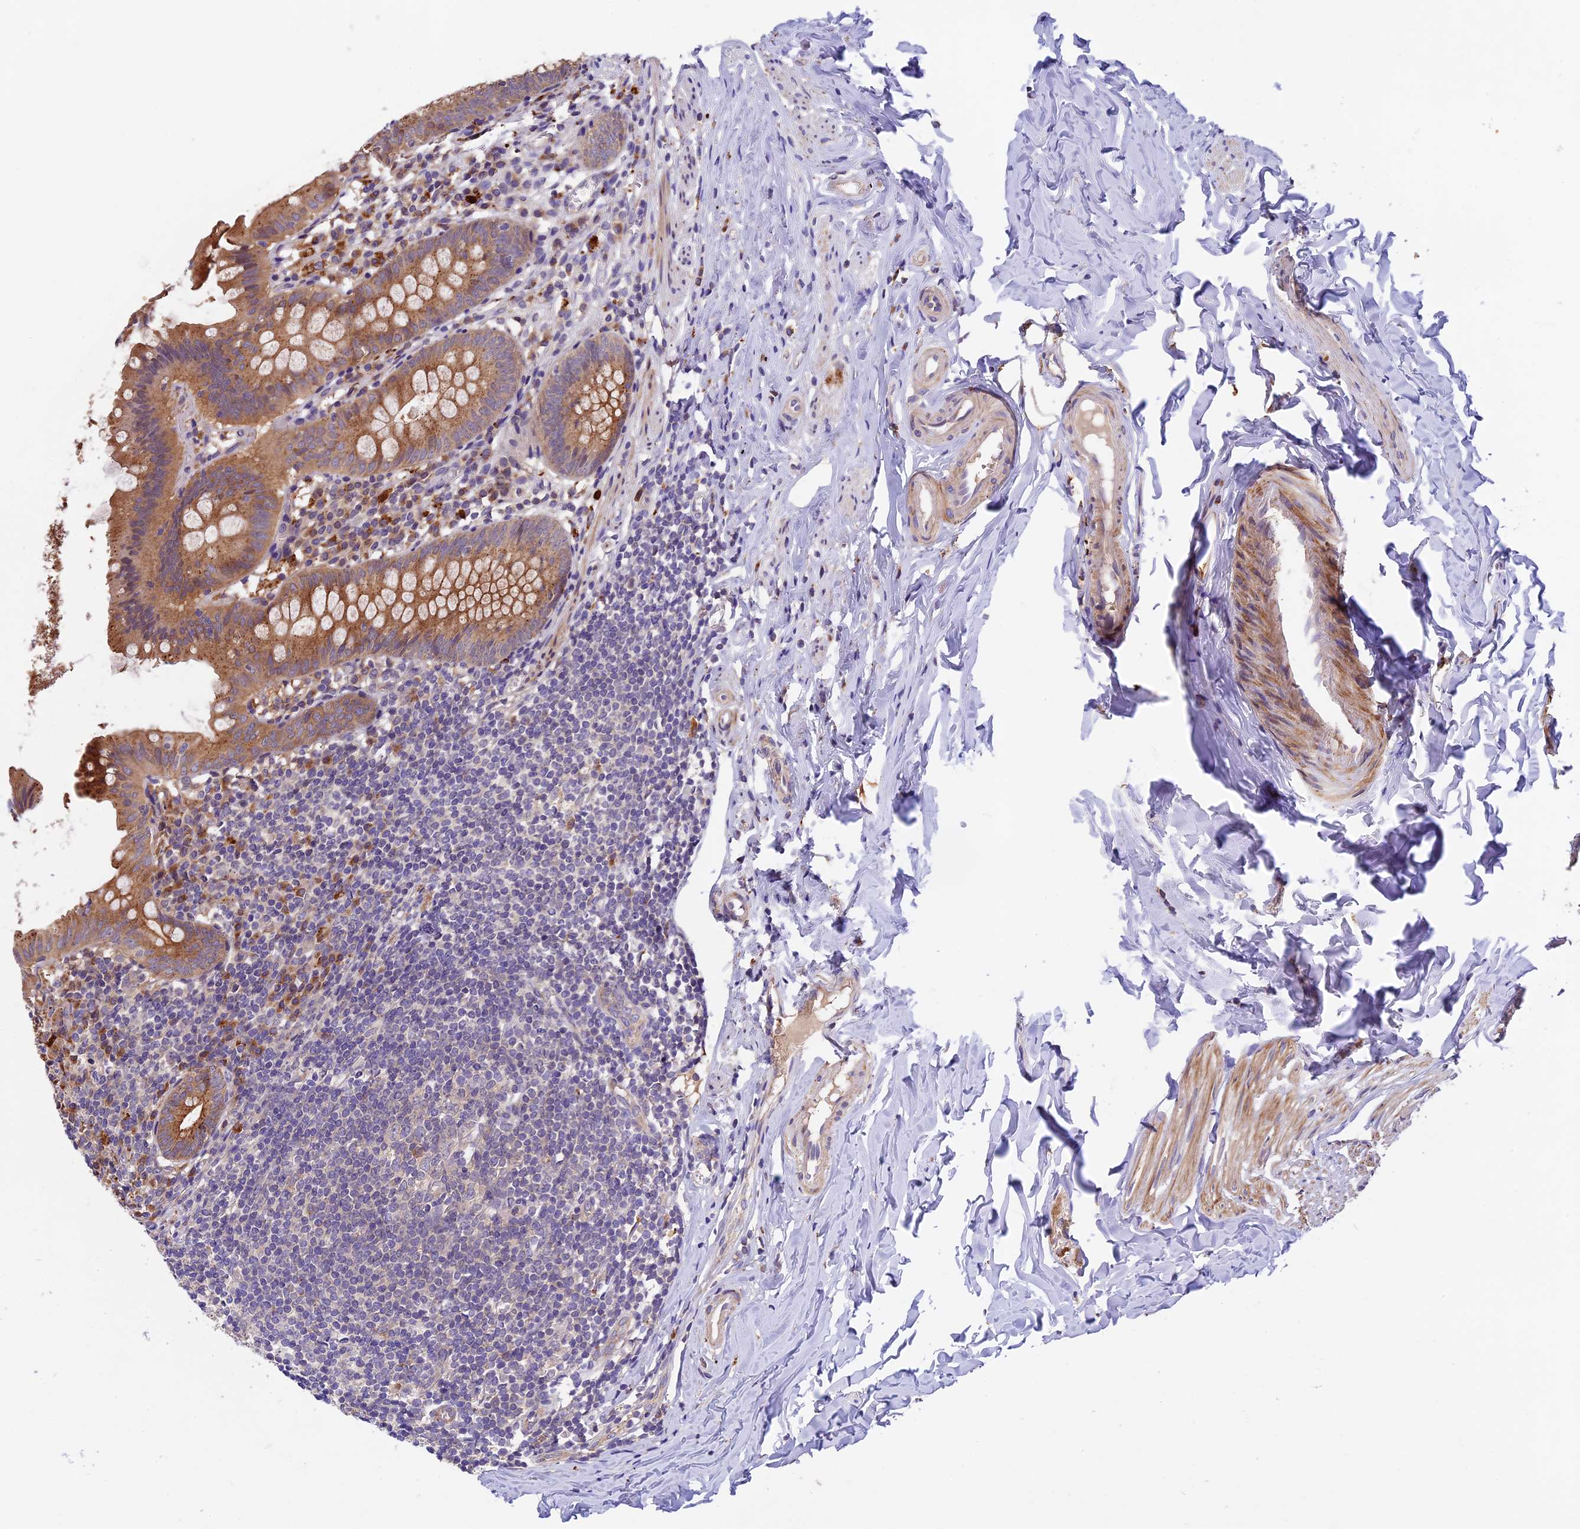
{"staining": {"intensity": "moderate", "quantity": ">75%", "location": "cytoplasmic/membranous"}, "tissue": "appendix", "cell_type": "Glandular cells", "image_type": "normal", "snomed": [{"axis": "morphology", "description": "Normal tissue, NOS"}, {"axis": "topography", "description": "Appendix"}], "caption": "This is a photomicrograph of immunohistochemistry (IHC) staining of normal appendix, which shows moderate positivity in the cytoplasmic/membranous of glandular cells.", "gene": "COPE", "patient": {"sex": "female", "age": 51}}